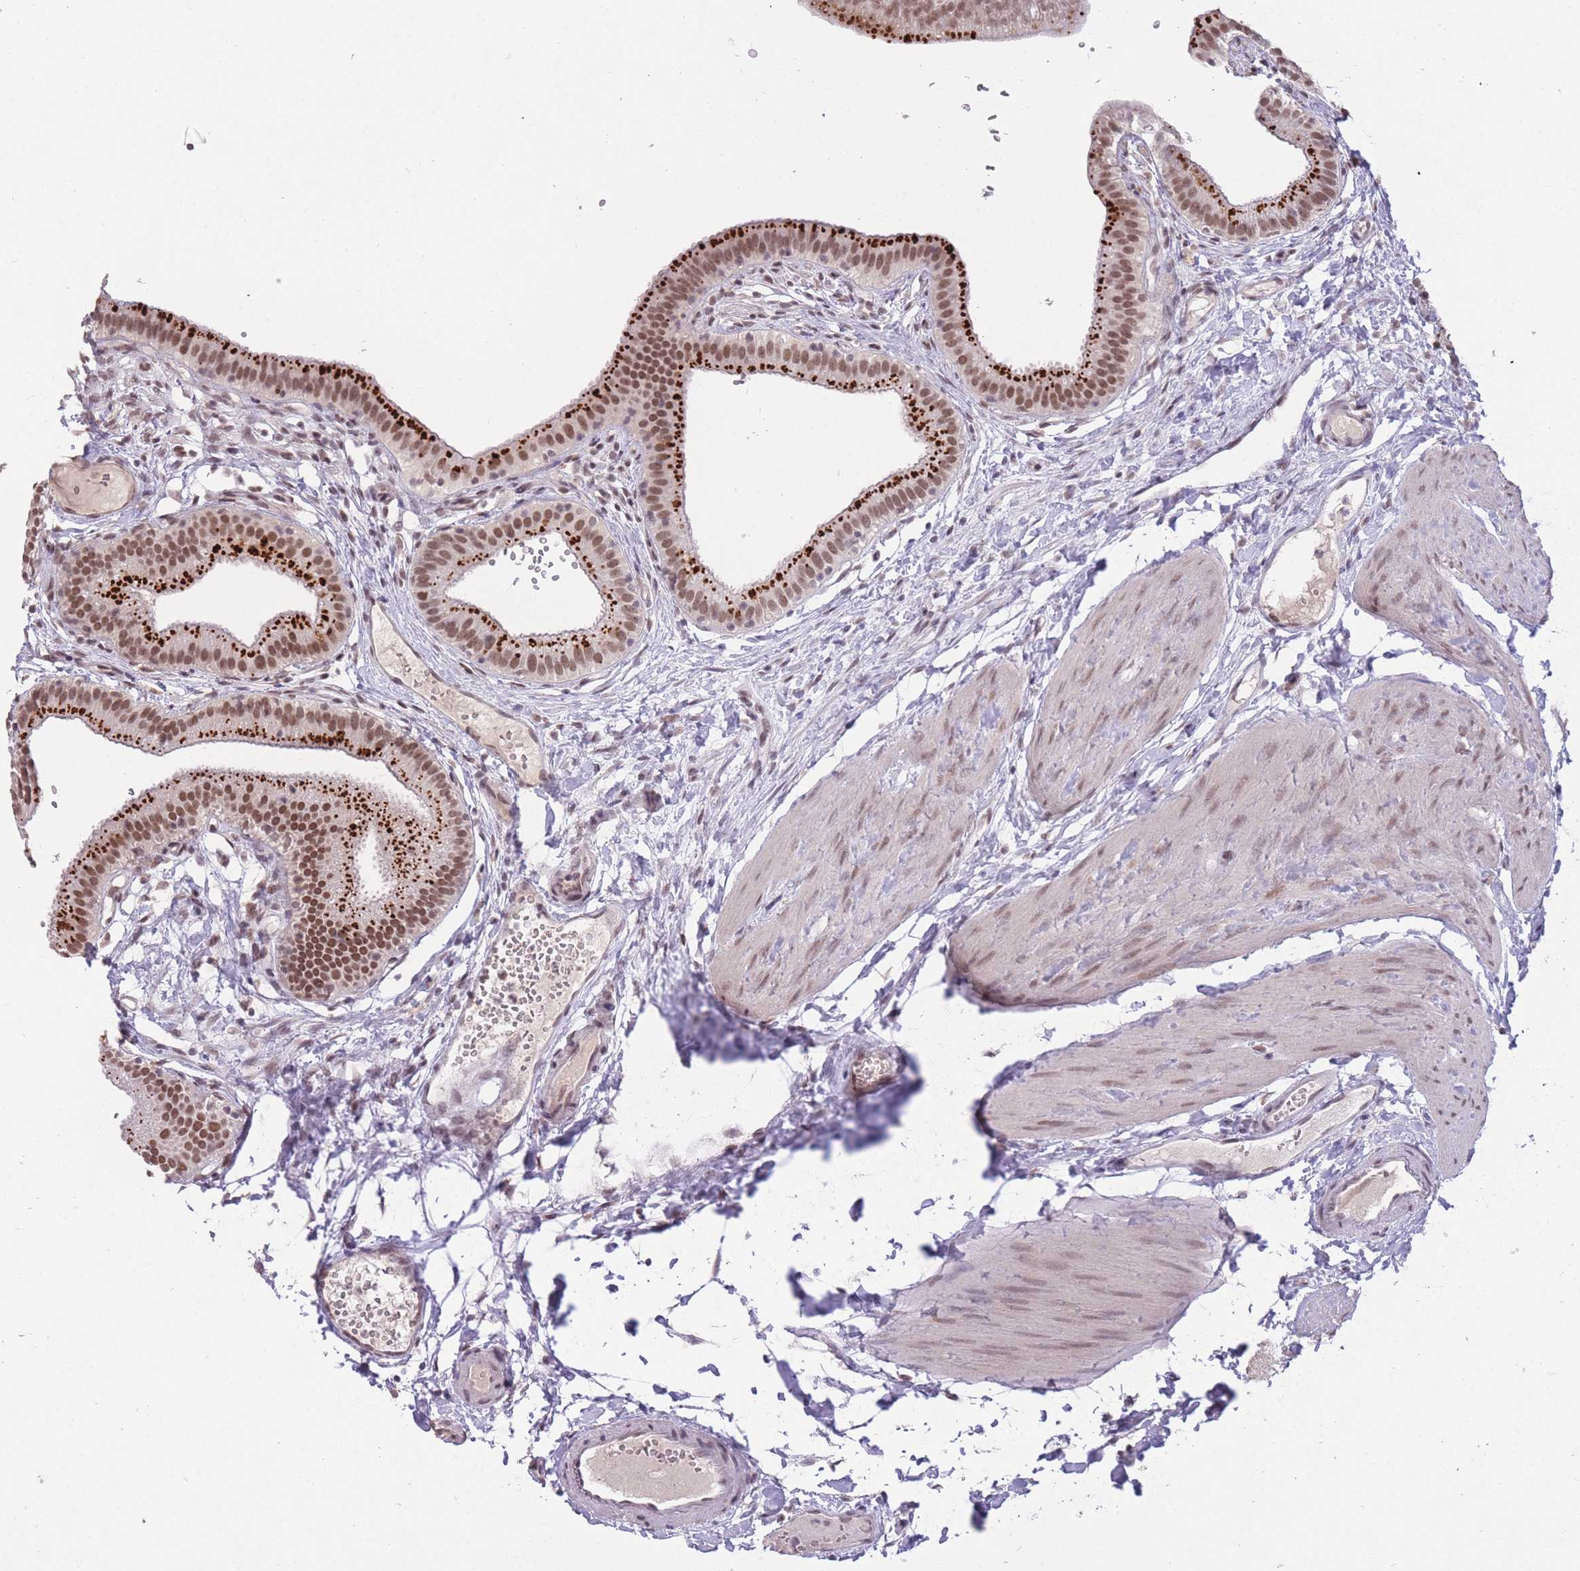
{"staining": {"intensity": "strong", "quantity": ">75%", "location": "cytoplasmic/membranous,nuclear"}, "tissue": "gallbladder", "cell_type": "Glandular cells", "image_type": "normal", "snomed": [{"axis": "morphology", "description": "Normal tissue, NOS"}, {"axis": "topography", "description": "Gallbladder"}], "caption": "Strong cytoplasmic/membranous,nuclear protein positivity is identified in about >75% of glandular cells in gallbladder.", "gene": "HNRNPUL1", "patient": {"sex": "female", "age": 54}}